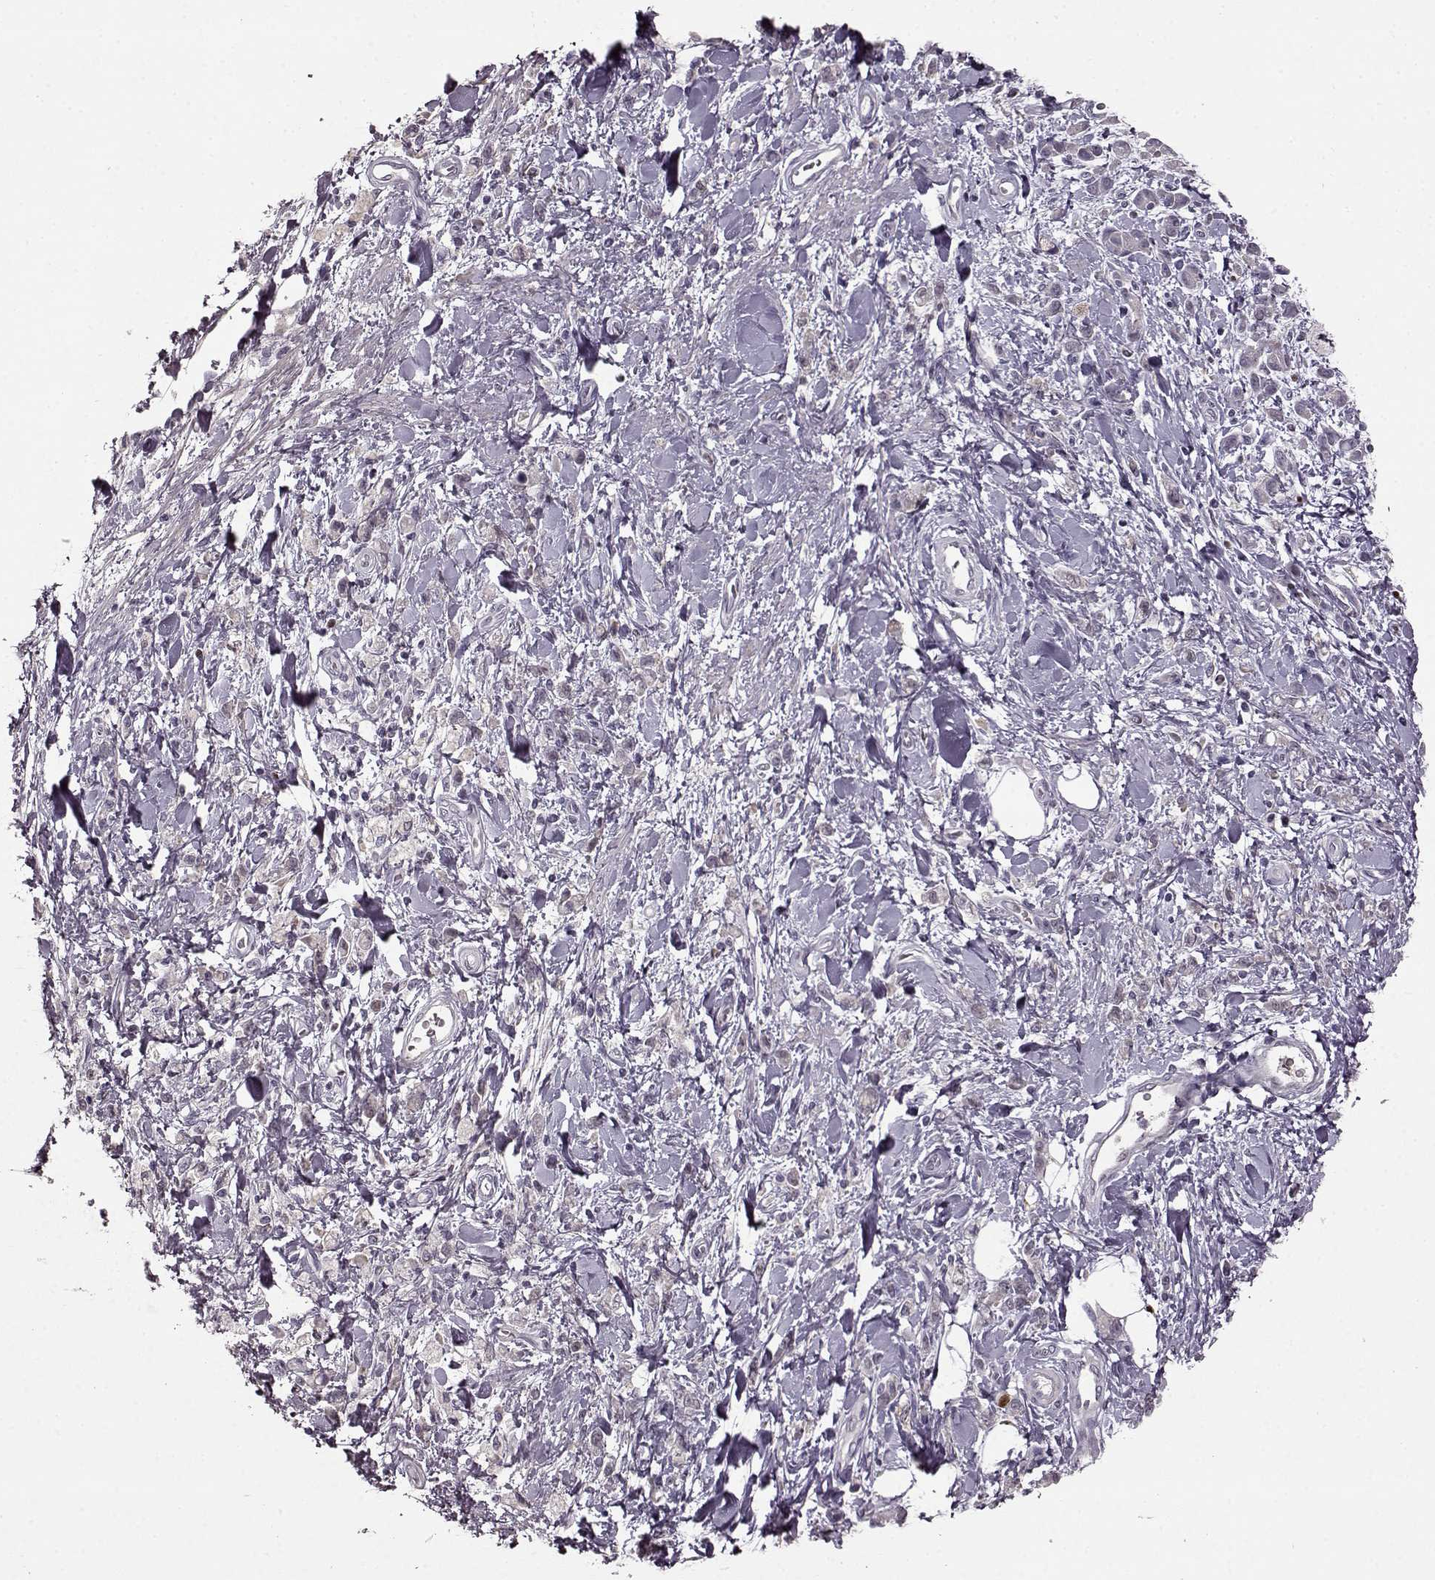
{"staining": {"intensity": "negative", "quantity": "none", "location": "none"}, "tissue": "stomach cancer", "cell_type": "Tumor cells", "image_type": "cancer", "snomed": [{"axis": "morphology", "description": "Adenocarcinoma, NOS"}, {"axis": "topography", "description": "Stomach"}], "caption": "The IHC photomicrograph has no significant staining in tumor cells of stomach adenocarcinoma tissue. (DAB immunohistochemistry (IHC), high magnification).", "gene": "CNGA3", "patient": {"sex": "male", "age": 77}}